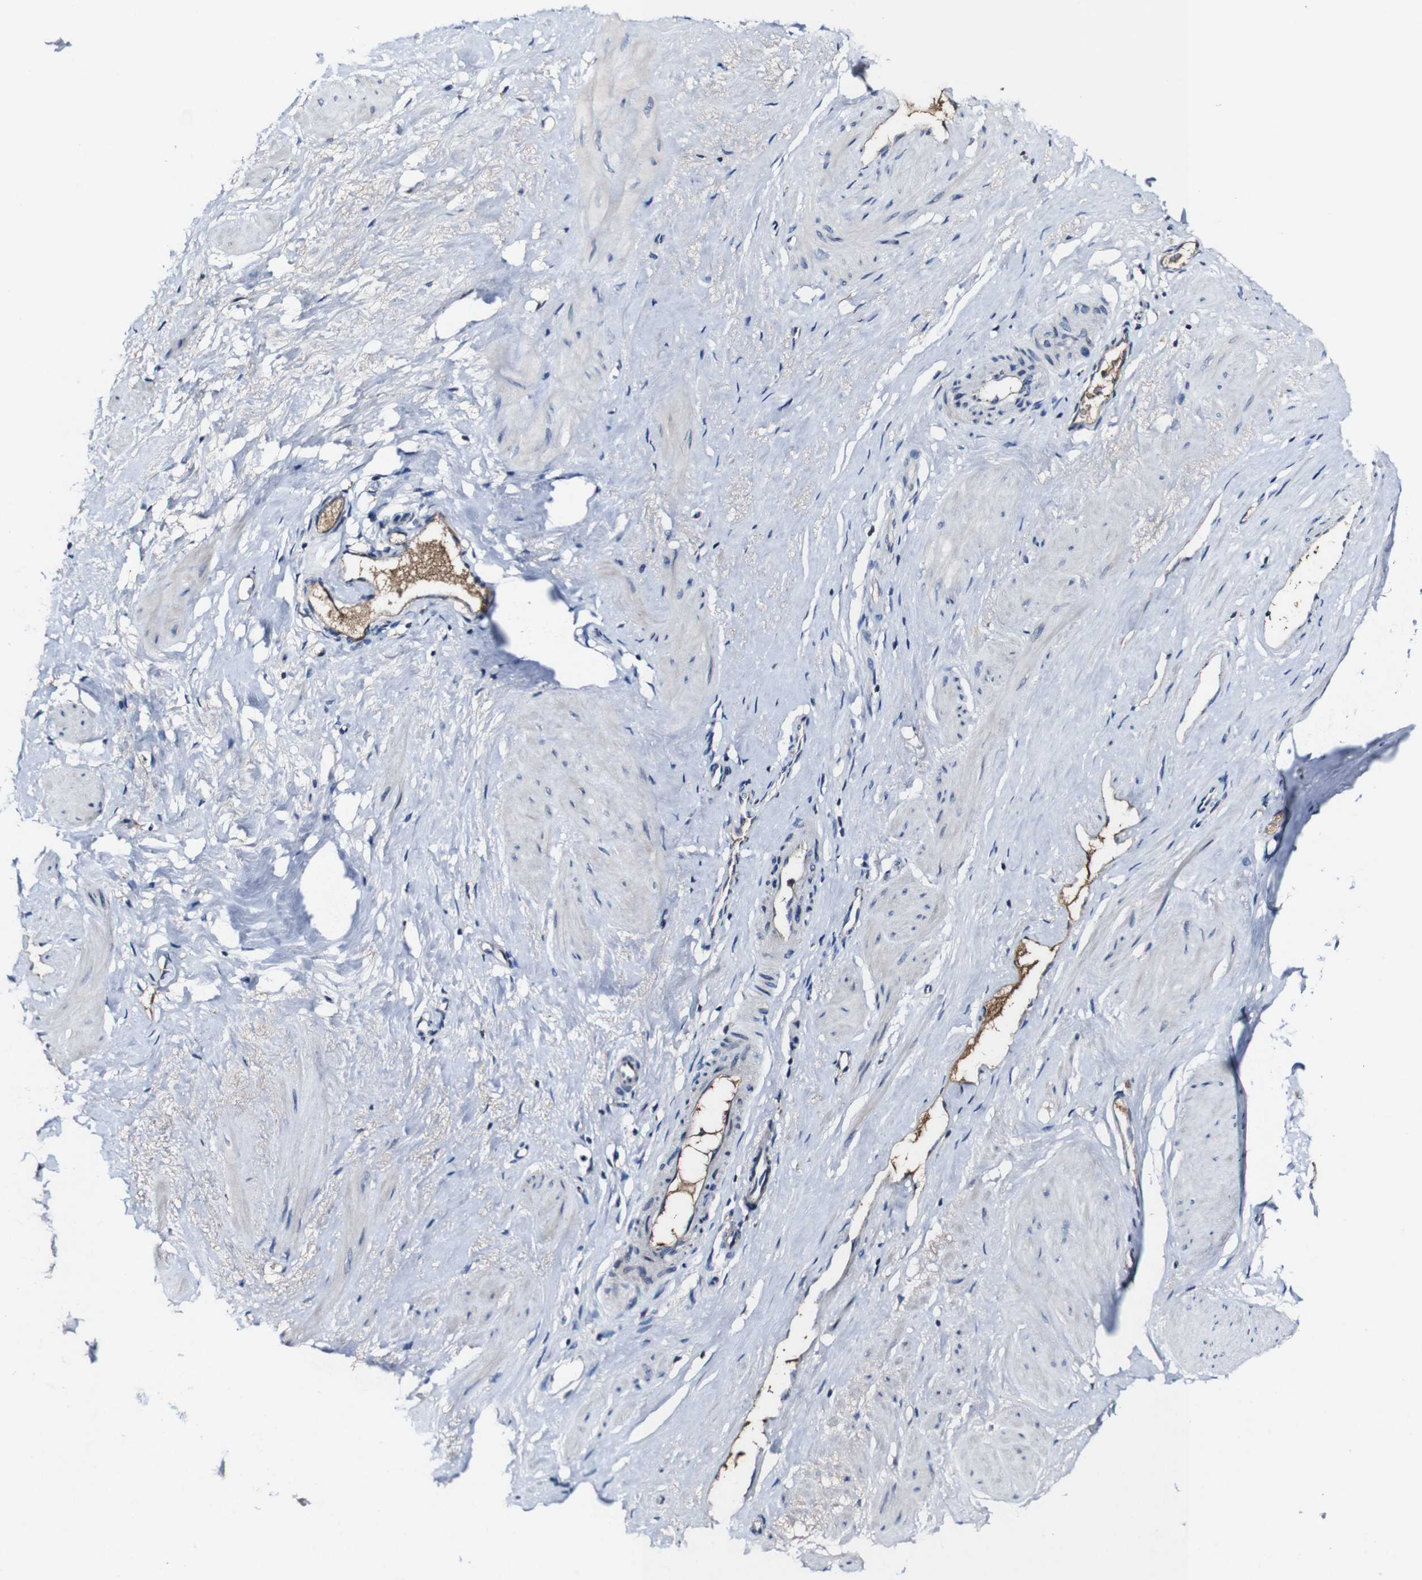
{"staining": {"intensity": "negative", "quantity": "none", "location": "none"}, "tissue": "adipose tissue", "cell_type": "Adipocytes", "image_type": "normal", "snomed": [{"axis": "morphology", "description": "Normal tissue, NOS"}, {"axis": "topography", "description": "Soft tissue"}, {"axis": "topography", "description": "Vascular tissue"}], "caption": "This is an immunohistochemistry micrograph of normal adipose tissue. There is no staining in adipocytes.", "gene": "GRAMD1A", "patient": {"sex": "female", "age": 35}}